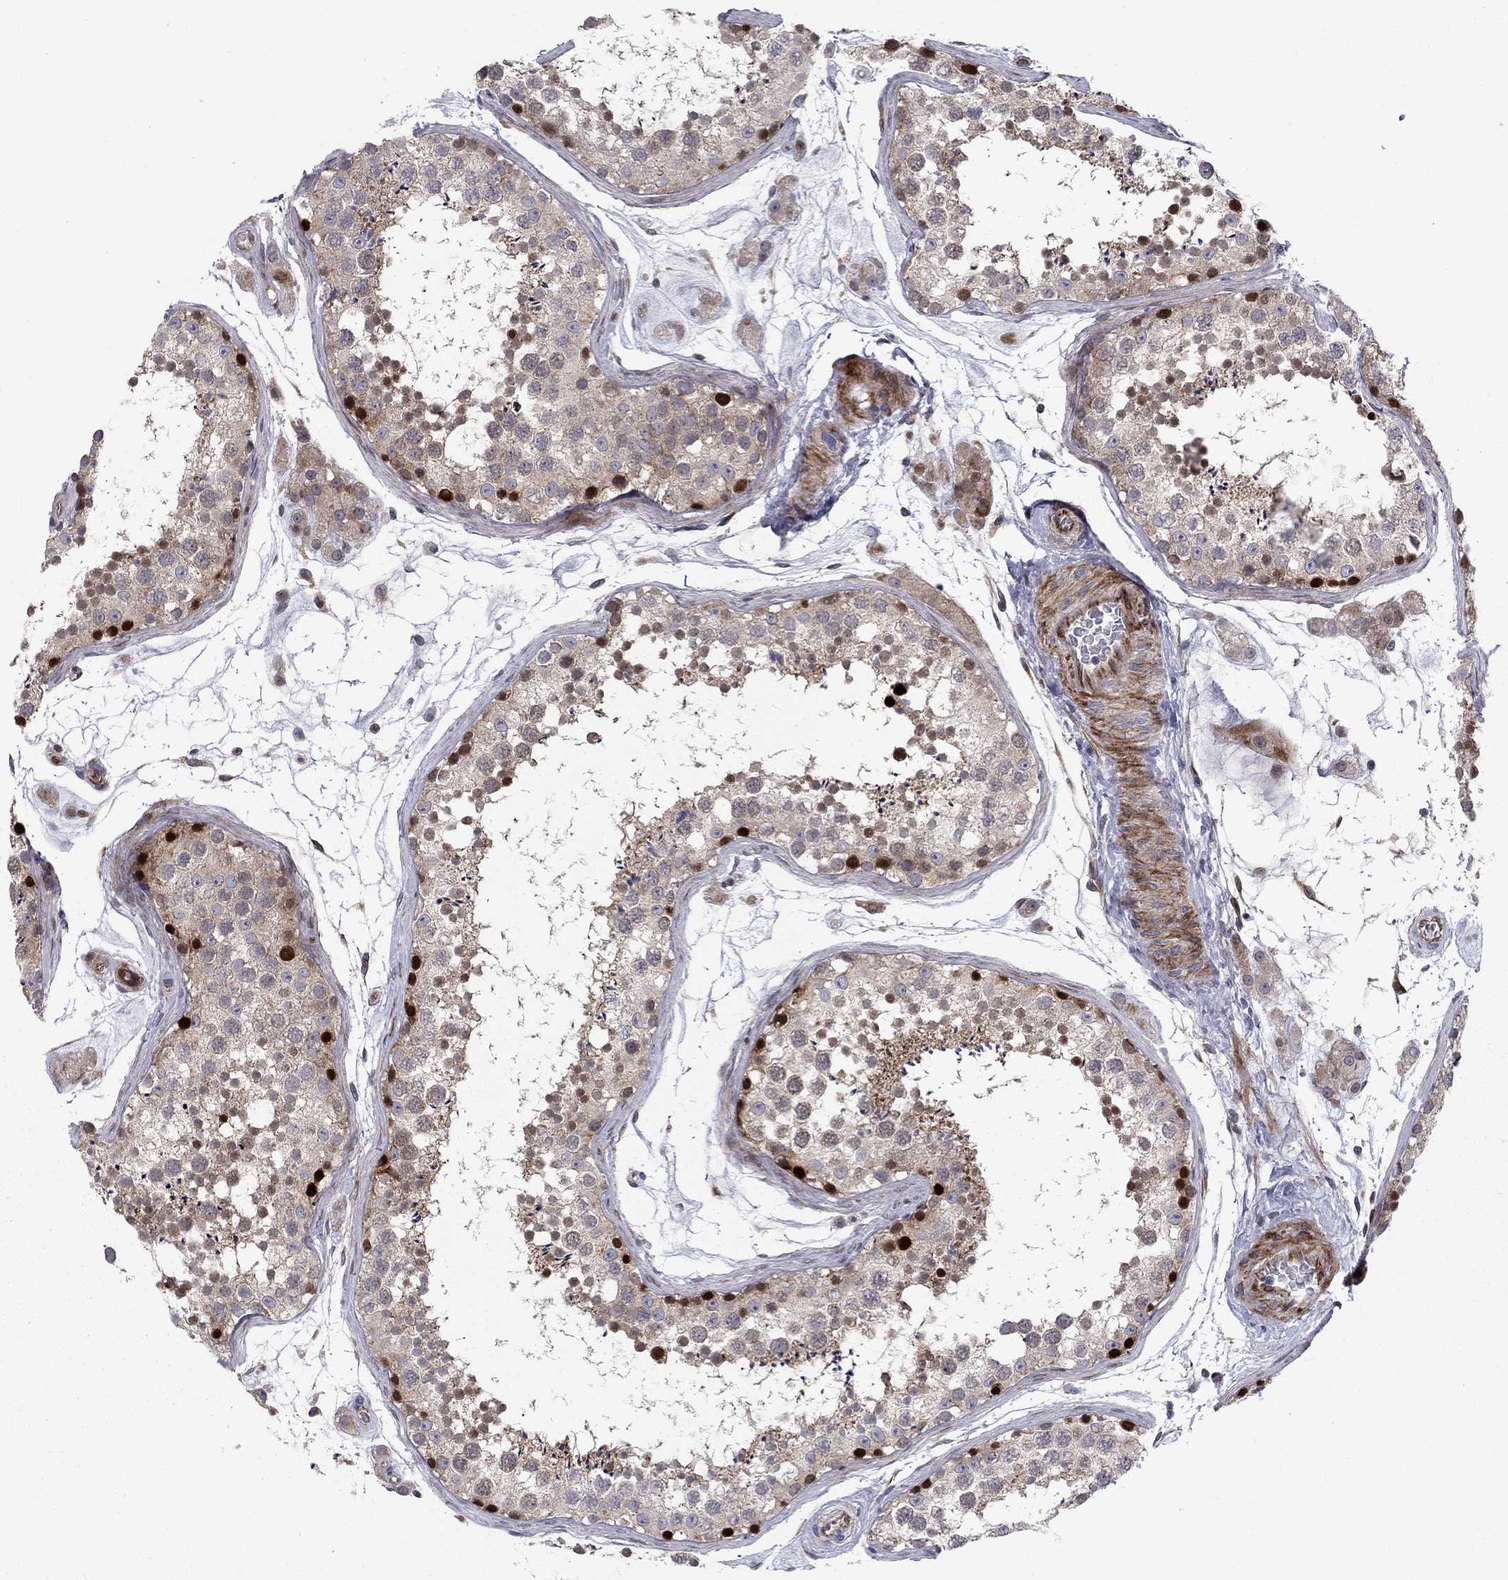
{"staining": {"intensity": "strong", "quantity": "<25%", "location": "nuclear"}, "tissue": "testis", "cell_type": "Cells in seminiferous ducts", "image_type": "normal", "snomed": [{"axis": "morphology", "description": "Normal tissue, NOS"}, {"axis": "topography", "description": "Testis"}], "caption": "Cells in seminiferous ducts reveal medium levels of strong nuclear expression in about <25% of cells in benign testis.", "gene": "MIOS", "patient": {"sex": "male", "age": 41}}